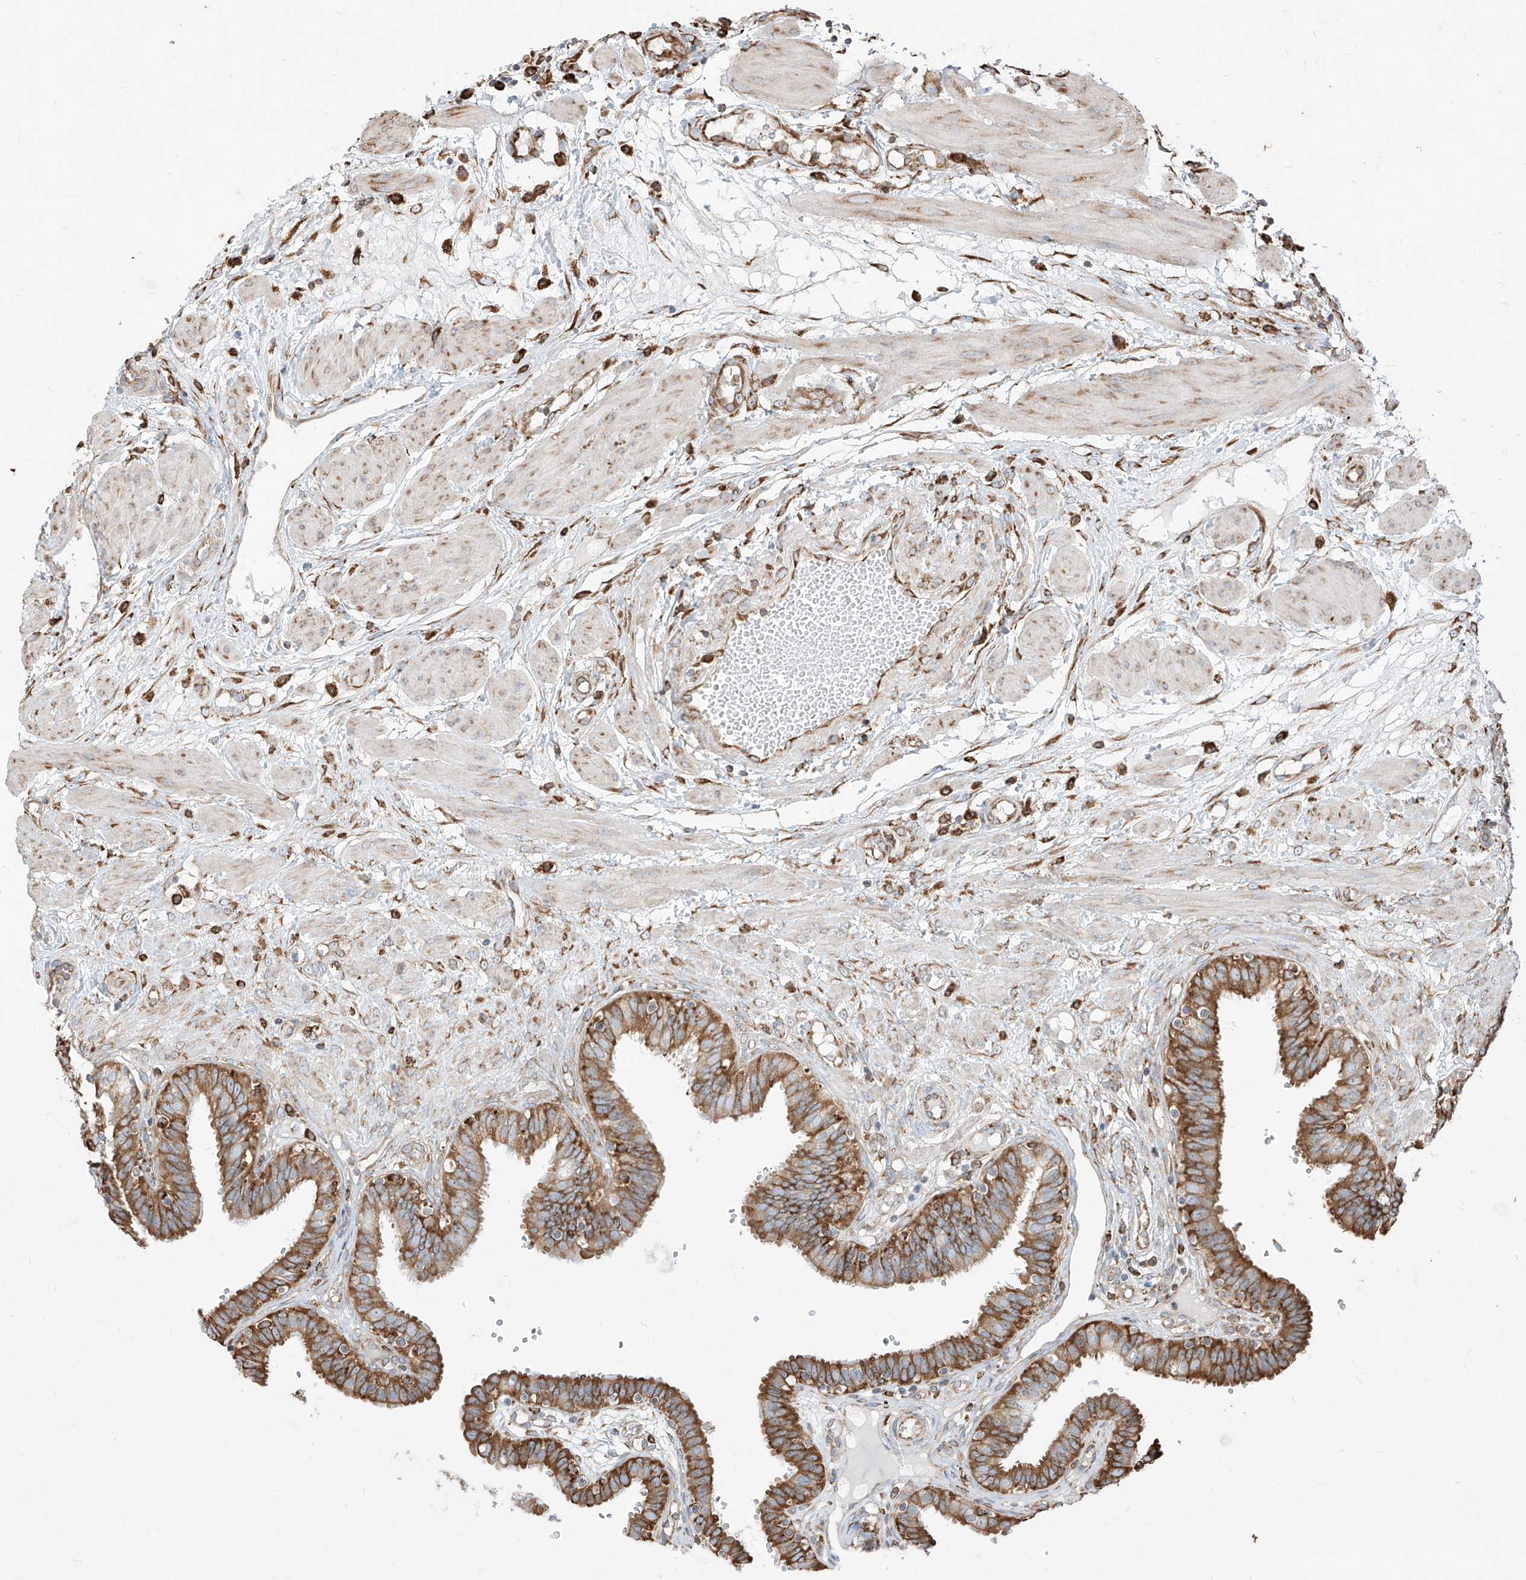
{"staining": {"intensity": "strong", "quantity": ">75%", "location": "cytoplasmic/membranous"}, "tissue": "fallopian tube", "cell_type": "Glandular cells", "image_type": "normal", "snomed": [{"axis": "morphology", "description": "Normal tissue, NOS"}, {"axis": "topography", "description": "Fallopian tube"}, {"axis": "topography", "description": "Placenta"}], "caption": "Brown immunohistochemical staining in benign fallopian tube demonstrates strong cytoplasmic/membranous staining in about >75% of glandular cells.", "gene": "PDIA6", "patient": {"sex": "female", "age": 32}}